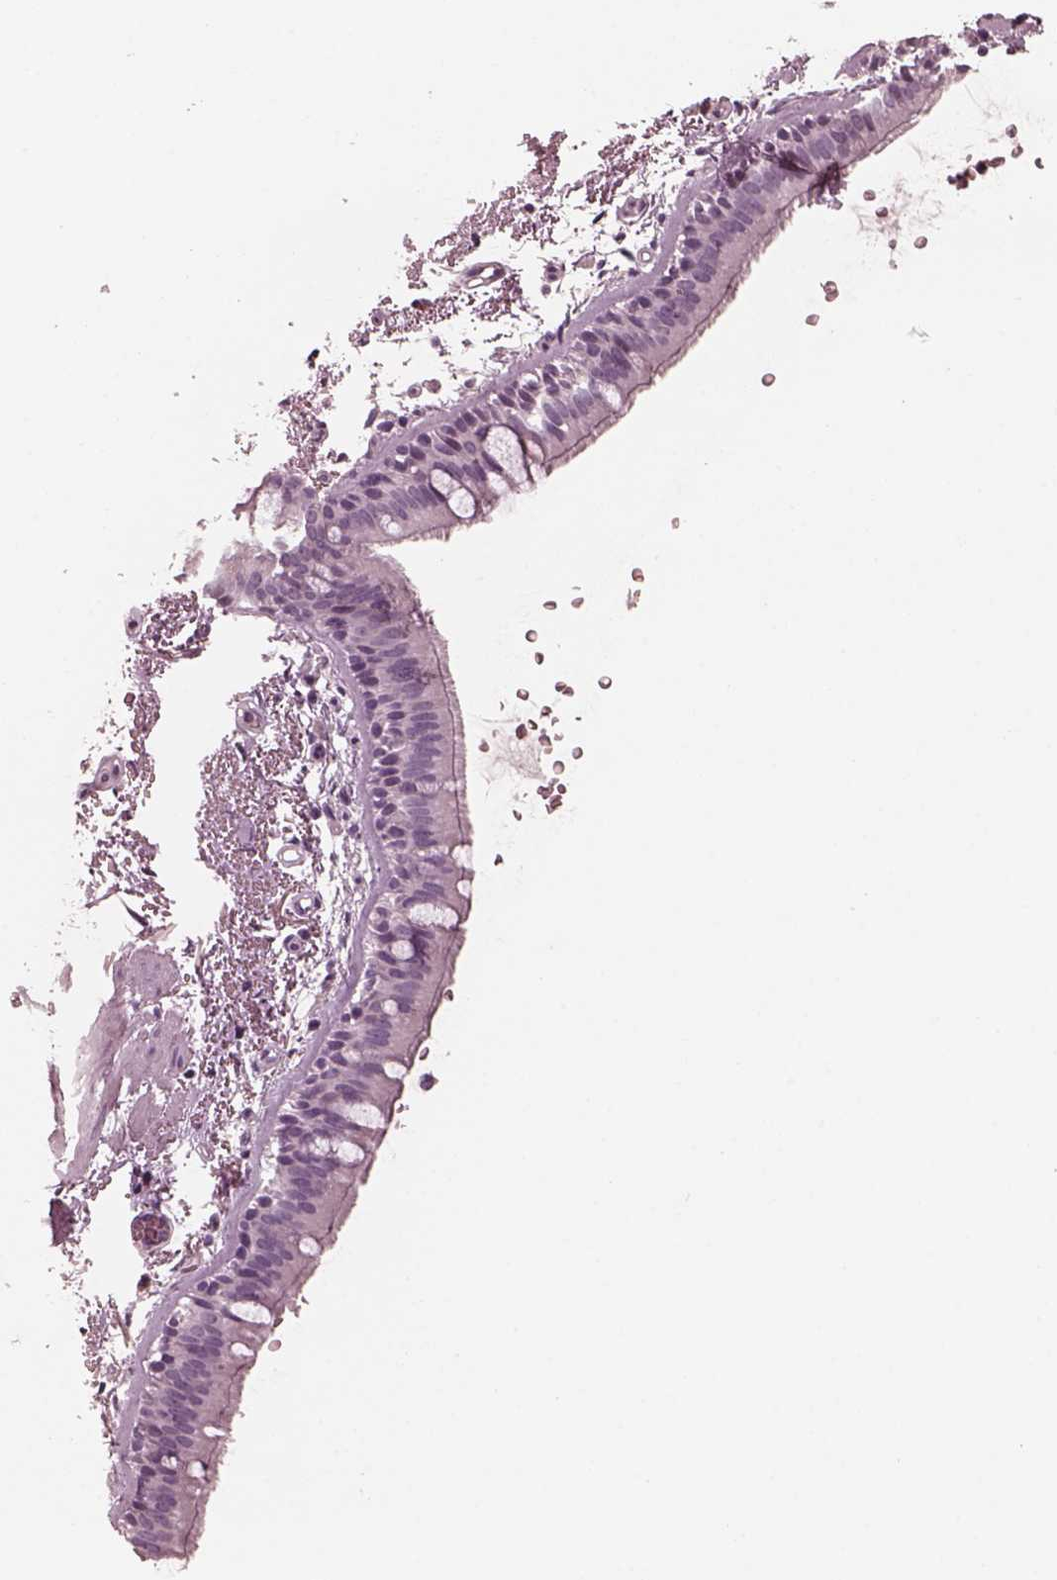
{"staining": {"intensity": "negative", "quantity": "none", "location": "none"}, "tissue": "bronchus", "cell_type": "Respiratory epithelial cells", "image_type": "normal", "snomed": [{"axis": "morphology", "description": "Normal tissue, NOS"}, {"axis": "topography", "description": "Lymph node"}, {"axis": "topography", "description": "Bronchus"}], "caption": "This is an immunohistochemistry histopathology image of benign human bronchus. There is no expression in respiratory epithelial cells.", "gene": "CGA", "patient": {"sex": "female", "age": 70}}